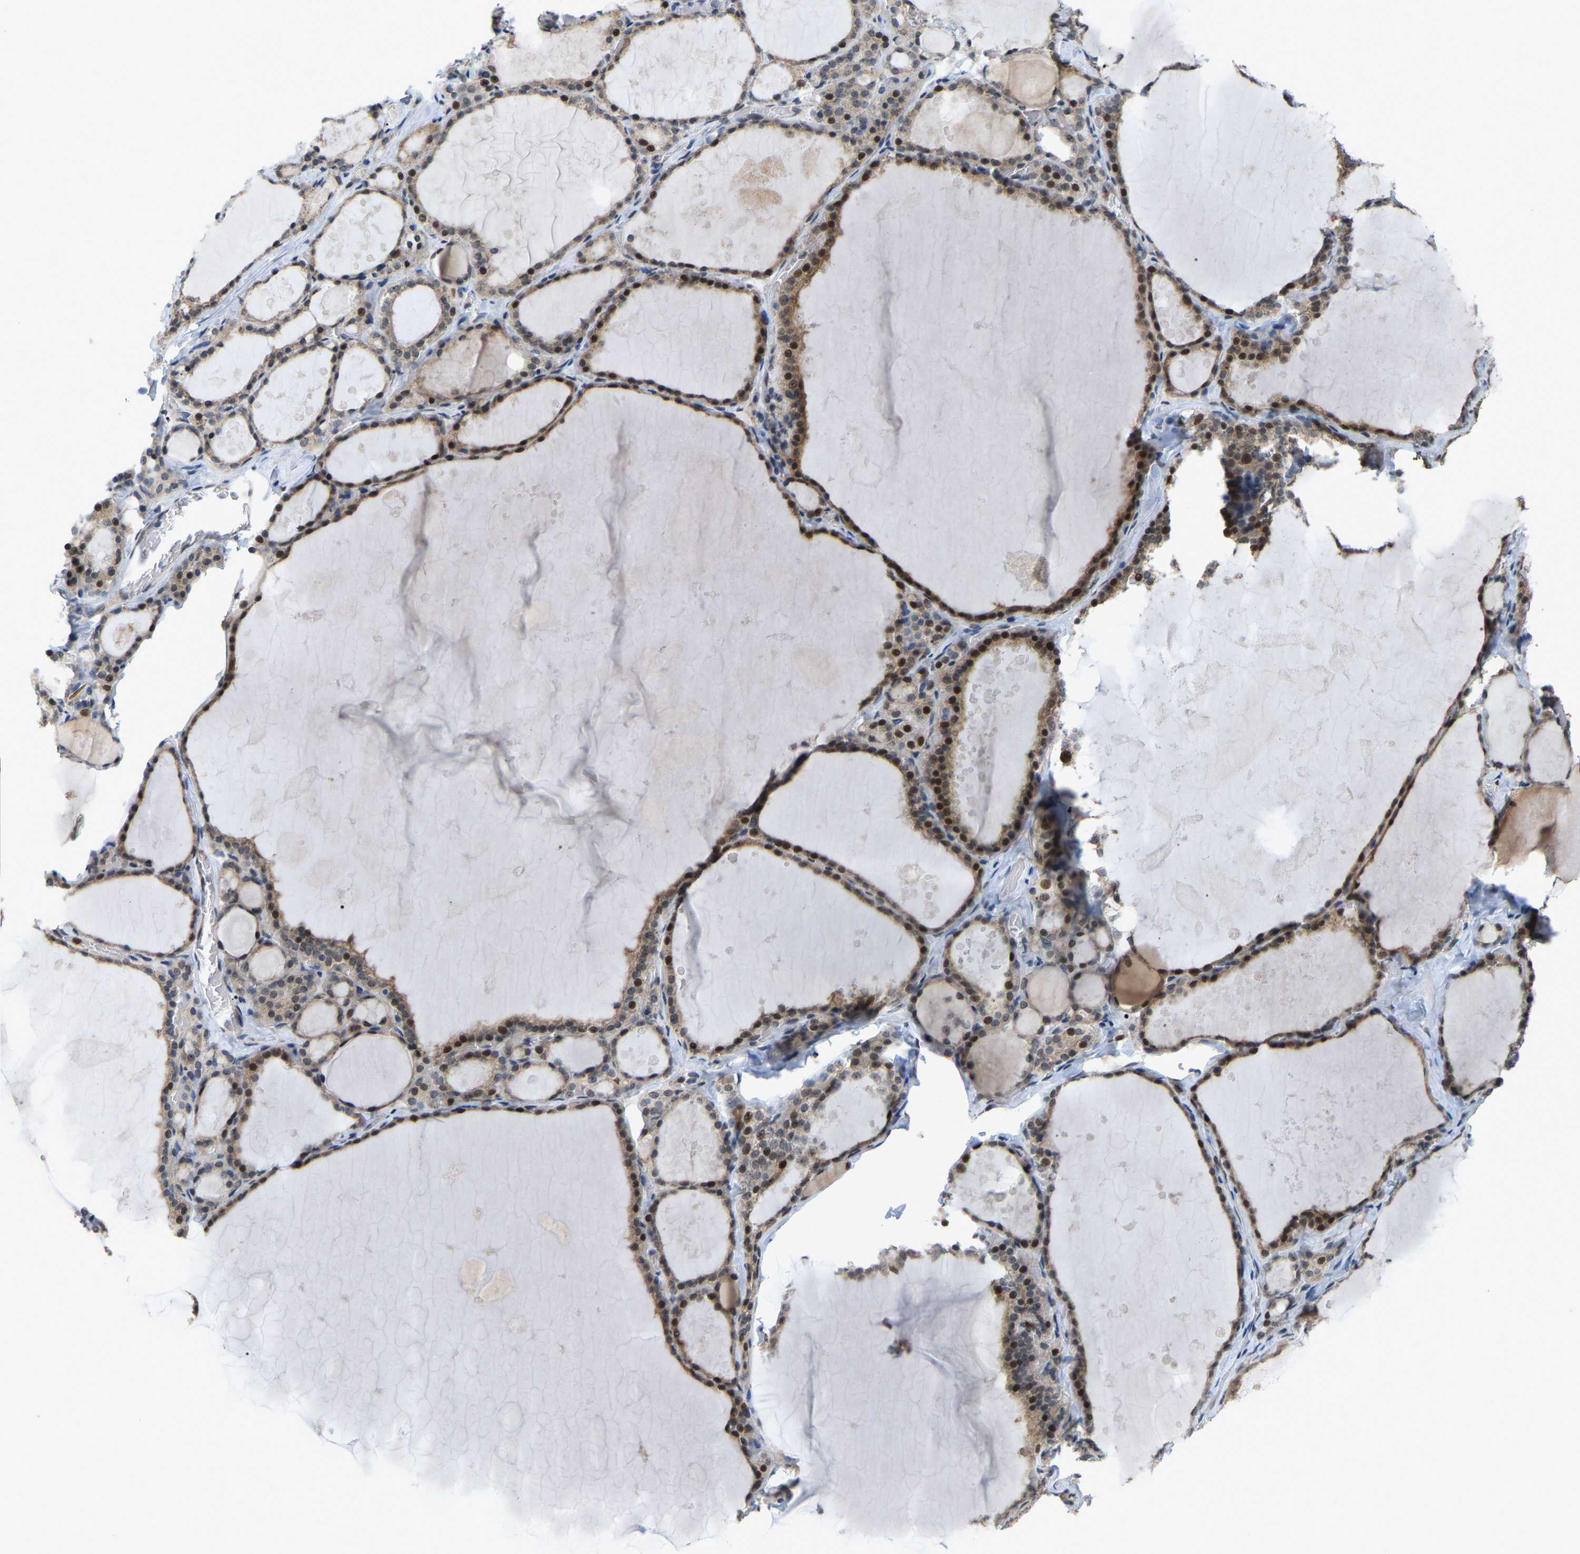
{"staining": {"intensity": "moderate", "quantity": "25%-75%", "location": "cytoplasmic/membranous,nuclear"}, "tissue": "thyroid gland", "cell_type": "Glandular cells", "image_type": "normal", "snomed": [{"axis": "morphology", "description": "Normal tissue, NOS"}, {"axis": "topography", "description": "Thyroid gland"}], "caption": "Immunohistochemistry (IHC) of benign human thyroid gland displays medium levels of moderate cytoplasmic/membranous,nuclear staining in approximately 25%-75% of glandular cells.", "gene": "CROT", "patient": {"sex": "male", "age": 56}}